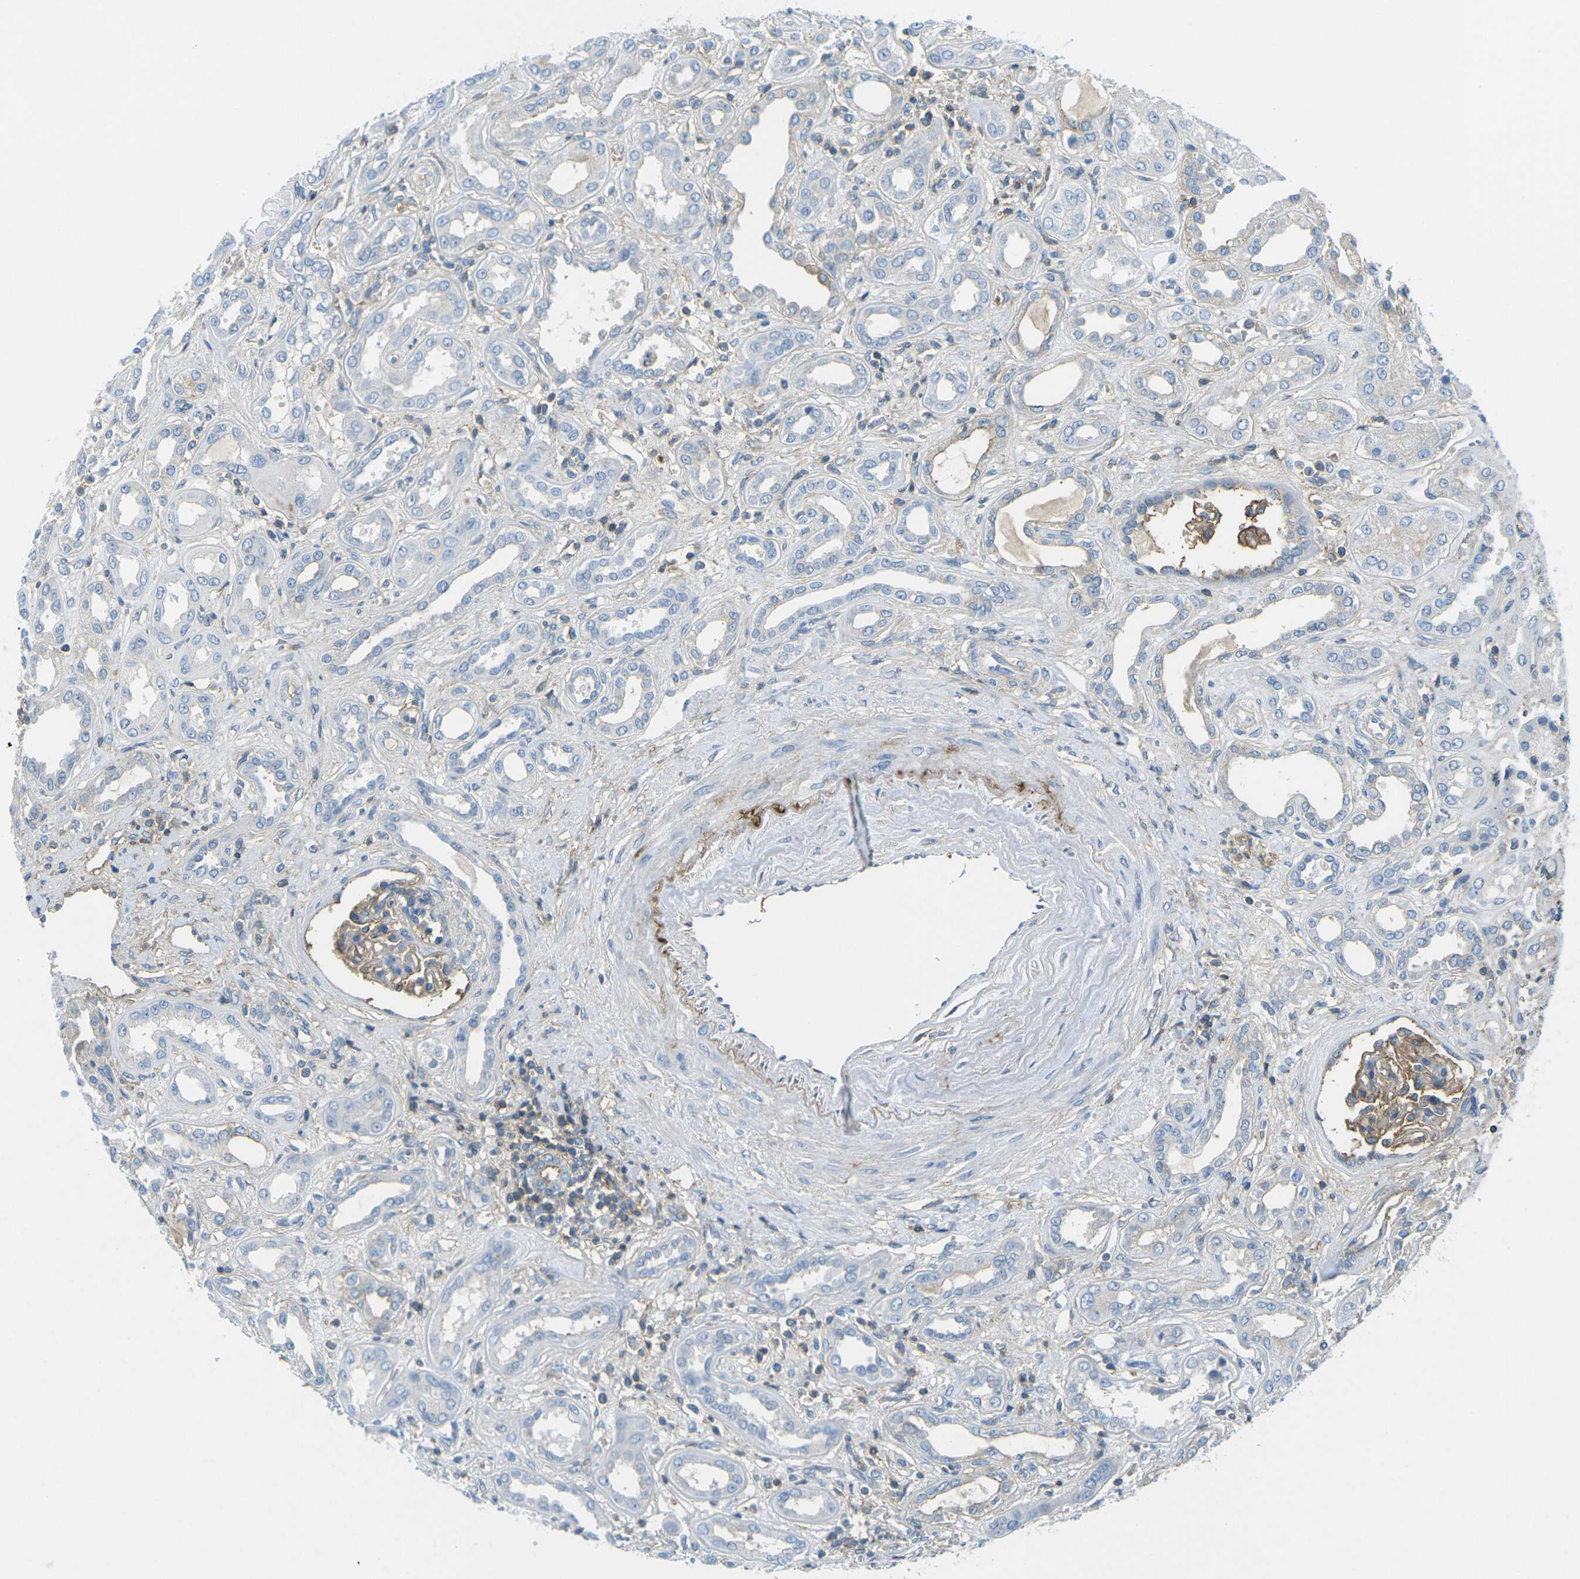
{"staining": {"intensity": "weak", "quantity": ">75%", "location": "cytoplasmic/membranous"}, "tissue": "kidney", "cell_type": "Cells in glomeruli", "image_type": "normal", "snomed": [{"axis": "morphology", "description": "Normal tissue, NOS"}, {"axis": "topography", "description": "Kidney"}], "caption": "Immunohistochemical staining of normal kidney demonstrates weak cytoplasmic/membranous protein staining in approximately >75% of cells in glomeruli. (IHC, brightfield microscopy, high magnification).", "gene": "CD47", "patient": {"sex": "male", "age": 59}}